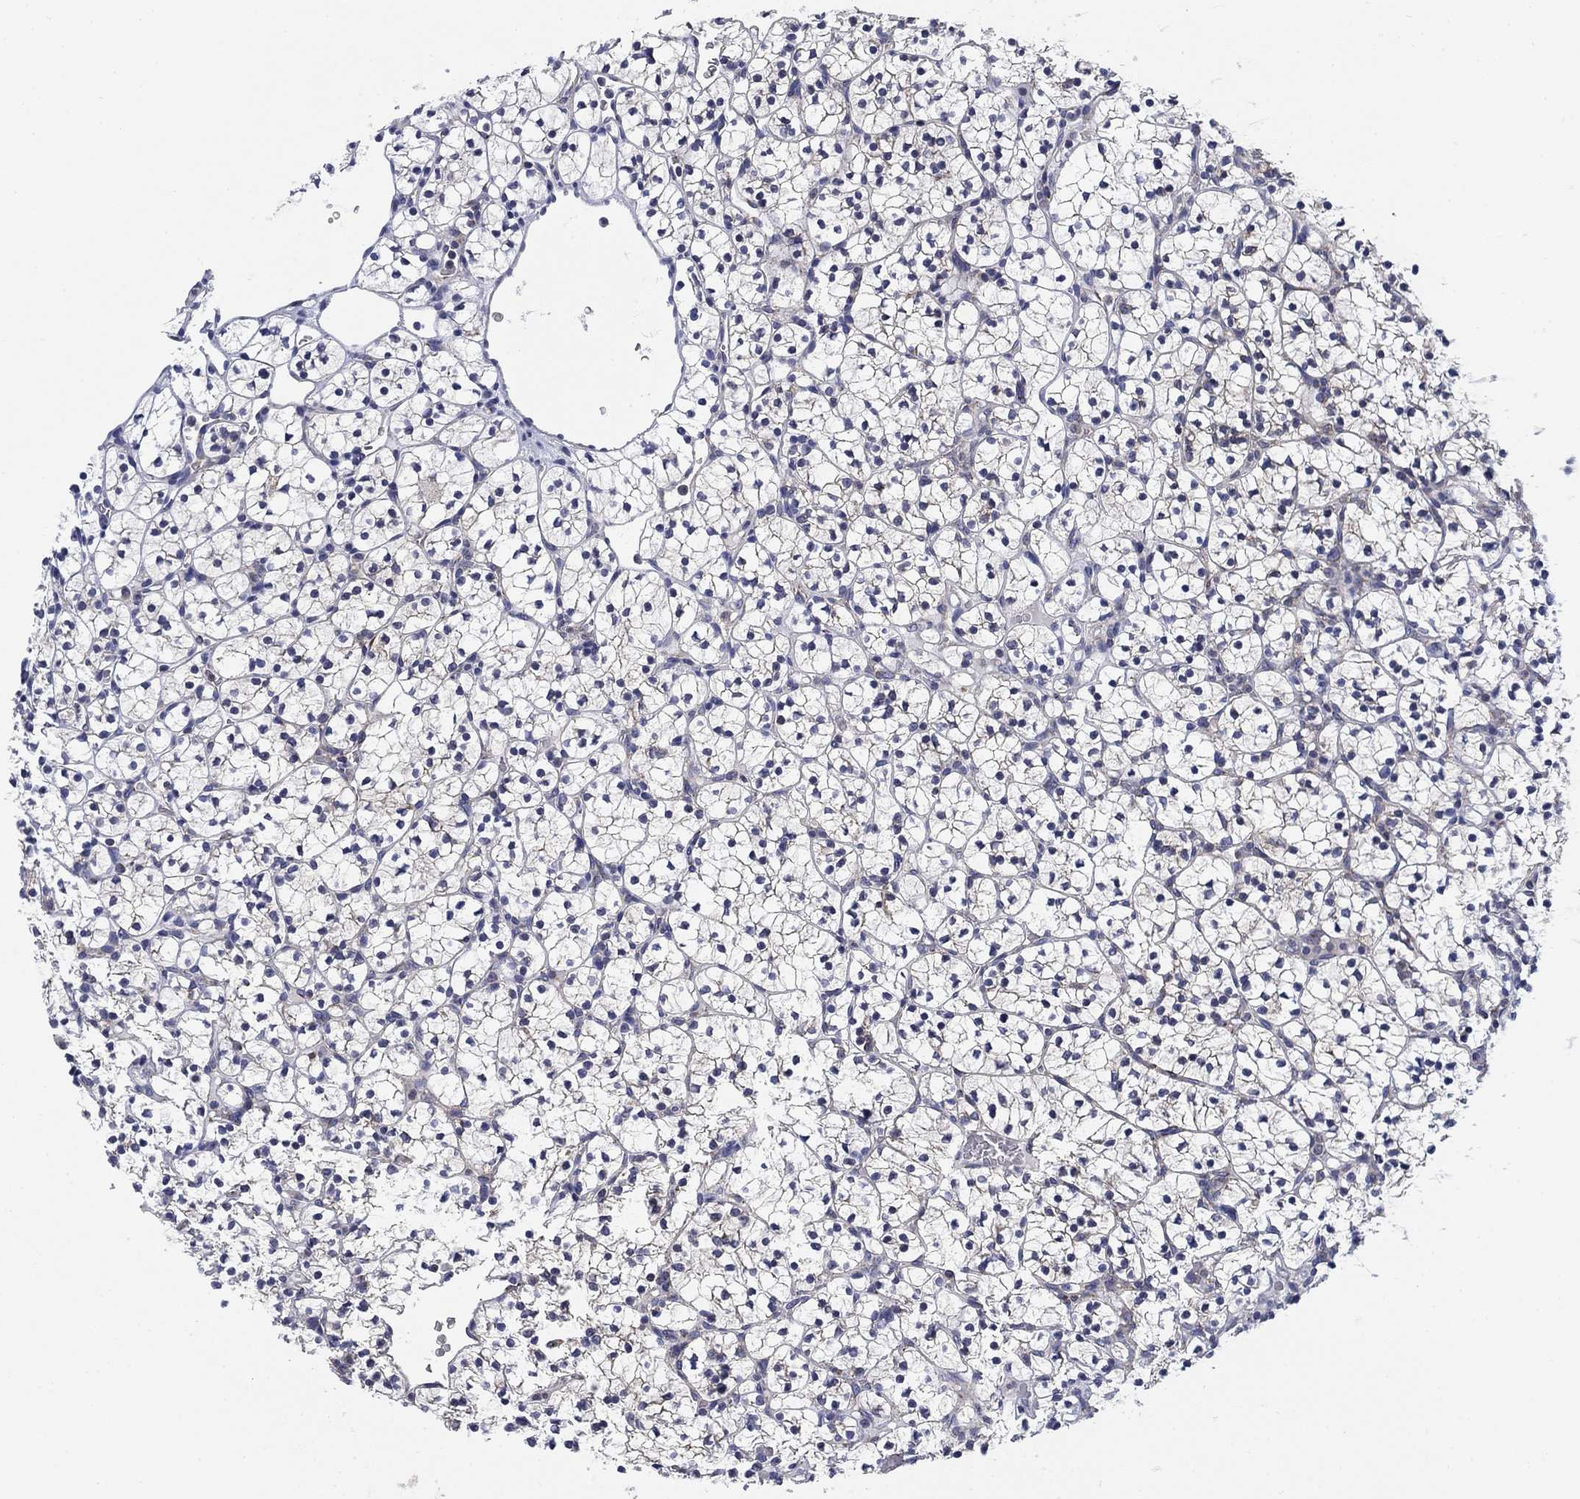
{"staining": {"intensity": "negative", "quantity": "none", "location": "none"}, "tissue": "renal cancer", "cell_type": "Tumor cells", "image_type": "cancer", "snomed": [{"axis": "morphology", "description": "Adenocarcinoma, NOS"}, {"axis": "topography", "description": "Kidney"}], "caption": "IHC photomicrograph of neoplastic tissue: human renal cancer (adenocarcinoma) stained with DAB reveals no significant protein staining in tumor cells.", "gene": "NACAD", "patient": {"sex": "female", "age": 89}}